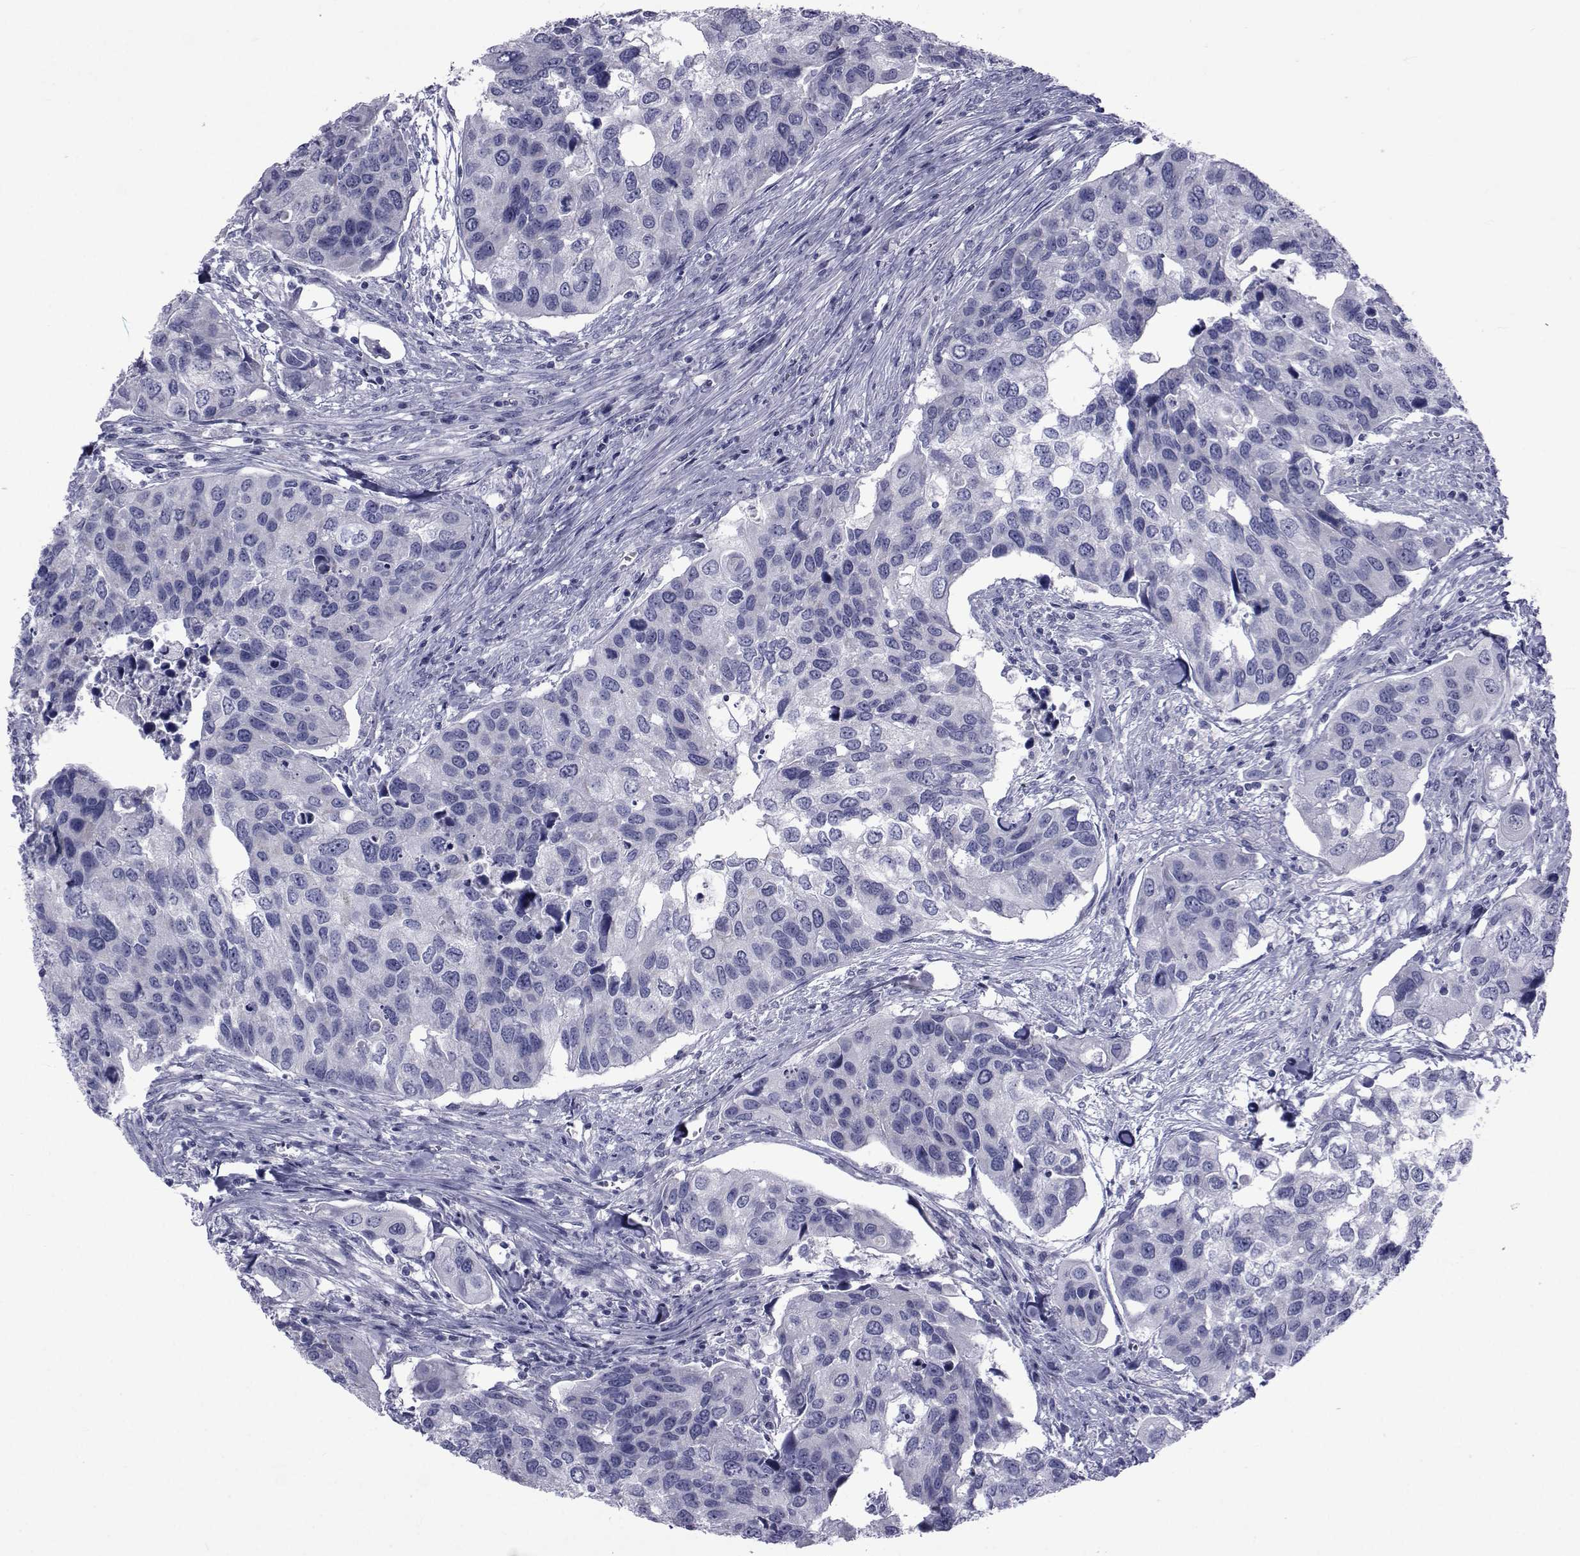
{"staining": {"intensity": "negative", "quantity": "none", "location": "none"}, "tissue": "urothelial cancer", "cell_type": "Tumor cells", "image_type": "cancer", "snomed": [{"axis": "morphology", "description": "Urothelial carcinoma, High grade"}, {"axis": "topography", "description": "Urinary bladder"}], "caption": "There is no significant expression in tumor cells of urothelial cancer.", "gene": "GKAP1", "patient": {"sex": "male", "age": 60}}